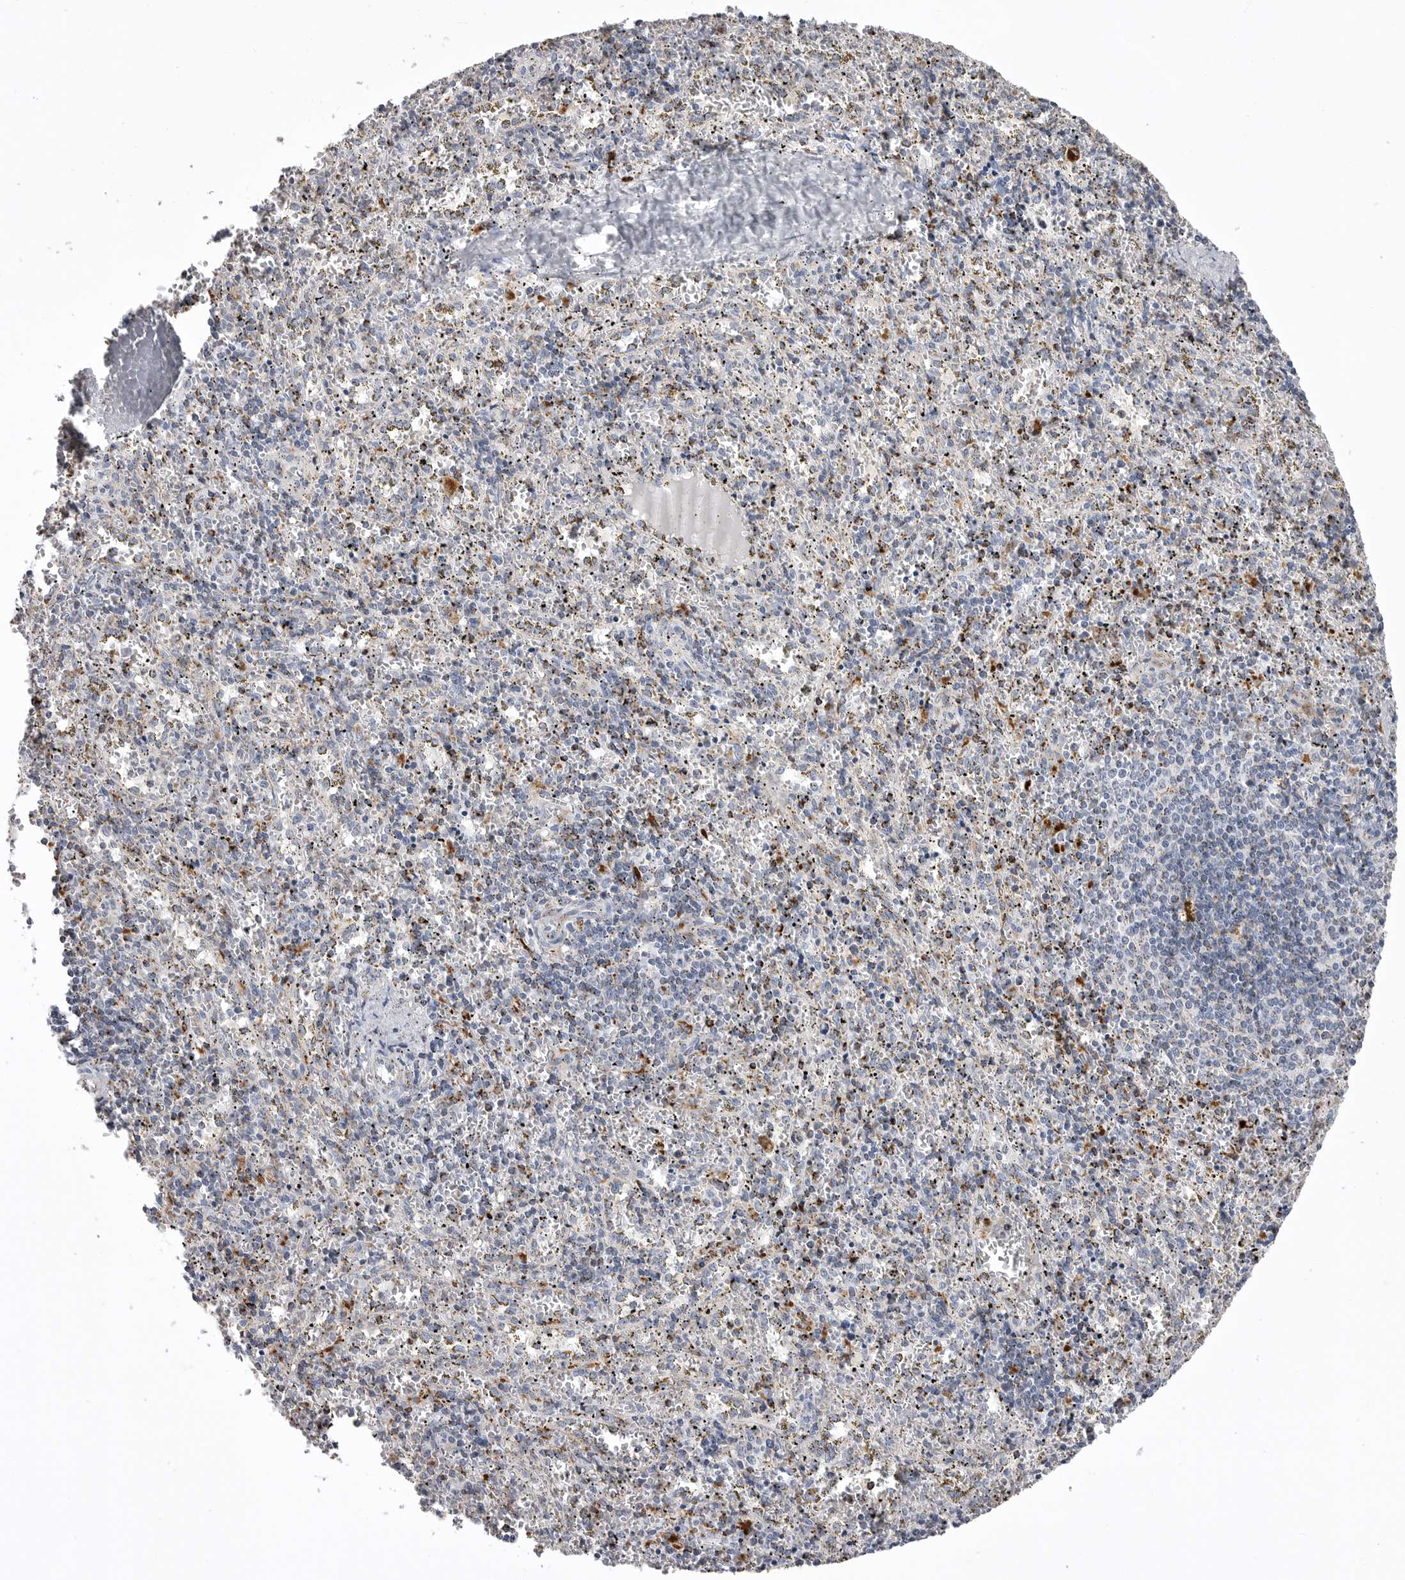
{"staining": {"intensity": "strong", "quantity": "25%-75%", "location": "cytoplasmic/membranous"}, "tissue": "spleen", "cell_type": "Cells in red pulp", "image_type": "normal", "snomed": [{"axis": "morphology", "description": "Normal tissue, NOS"}, {"axis": "topography", "description": "Spleen"}], "caption": "This is a photomicrograph of immunohistochemistry (IHC) staining of normal spleen, which shows strong expression in the cytoplasmic/membranous of cells in red pulp.", "gene": "PSPN", "patient": {"sex": "male", "age": 11}}